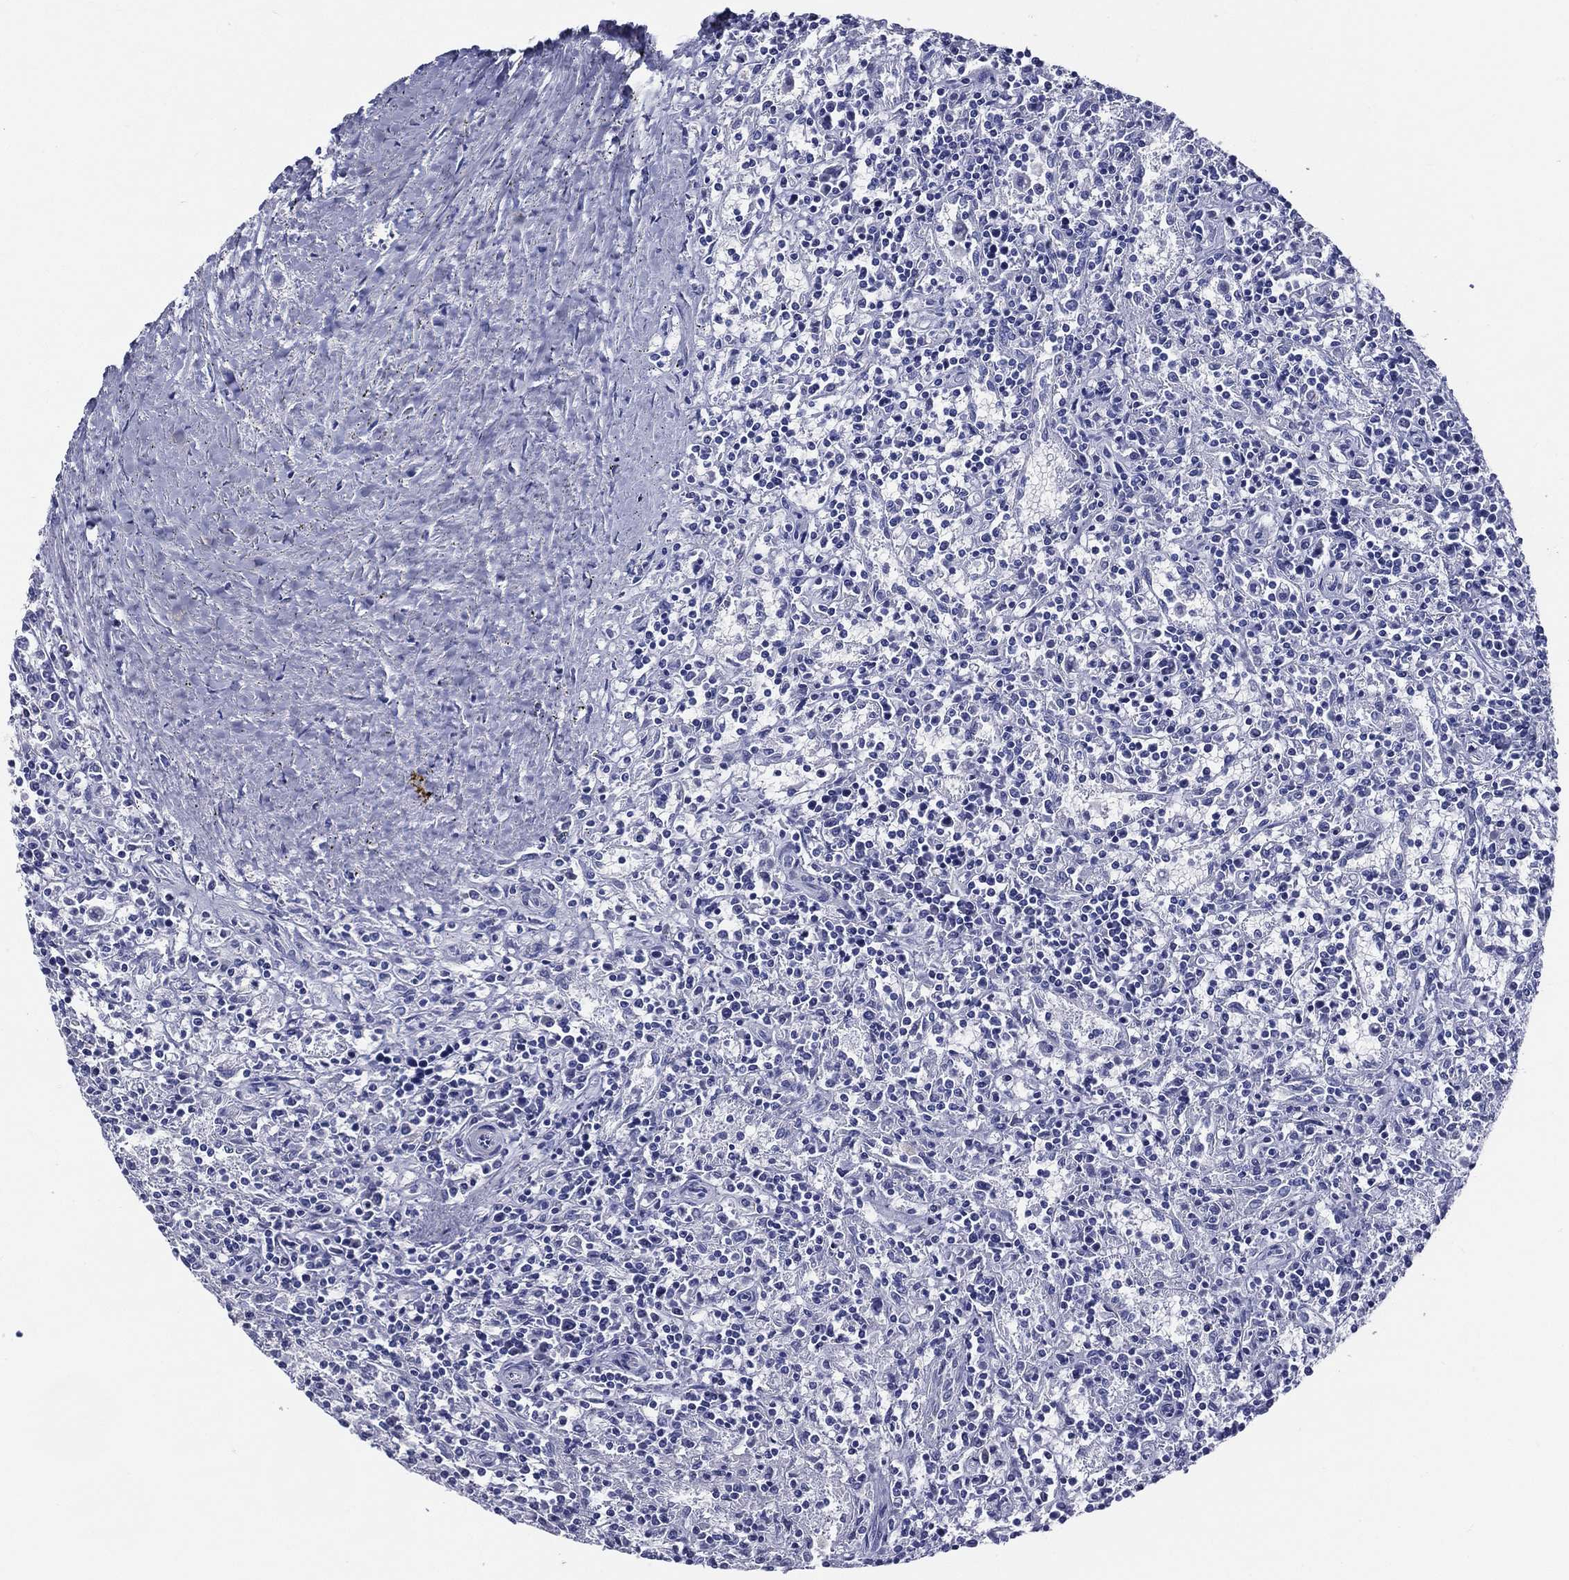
{"staining": {"intensity": "negative", "quantity": "none", "location": "none"}, "tissue": "lymphoma", "cell_type": "Tumor cells", "image_type": "cancer", "snomed": [{"axis": "morphology", "description": "Malignant lymphoma, non-Hodgkin's type, Low grade"}, {"axis": "topography", "description": "Spleen"}], "caption": "Immunohistochemical staining of human malignant lymphoma, non-Hodgkin's type (low-grade) shows no significant positivity in tumor cells.", "gene": "ACE2", "patient": {"sex": "male", "age": 62}}